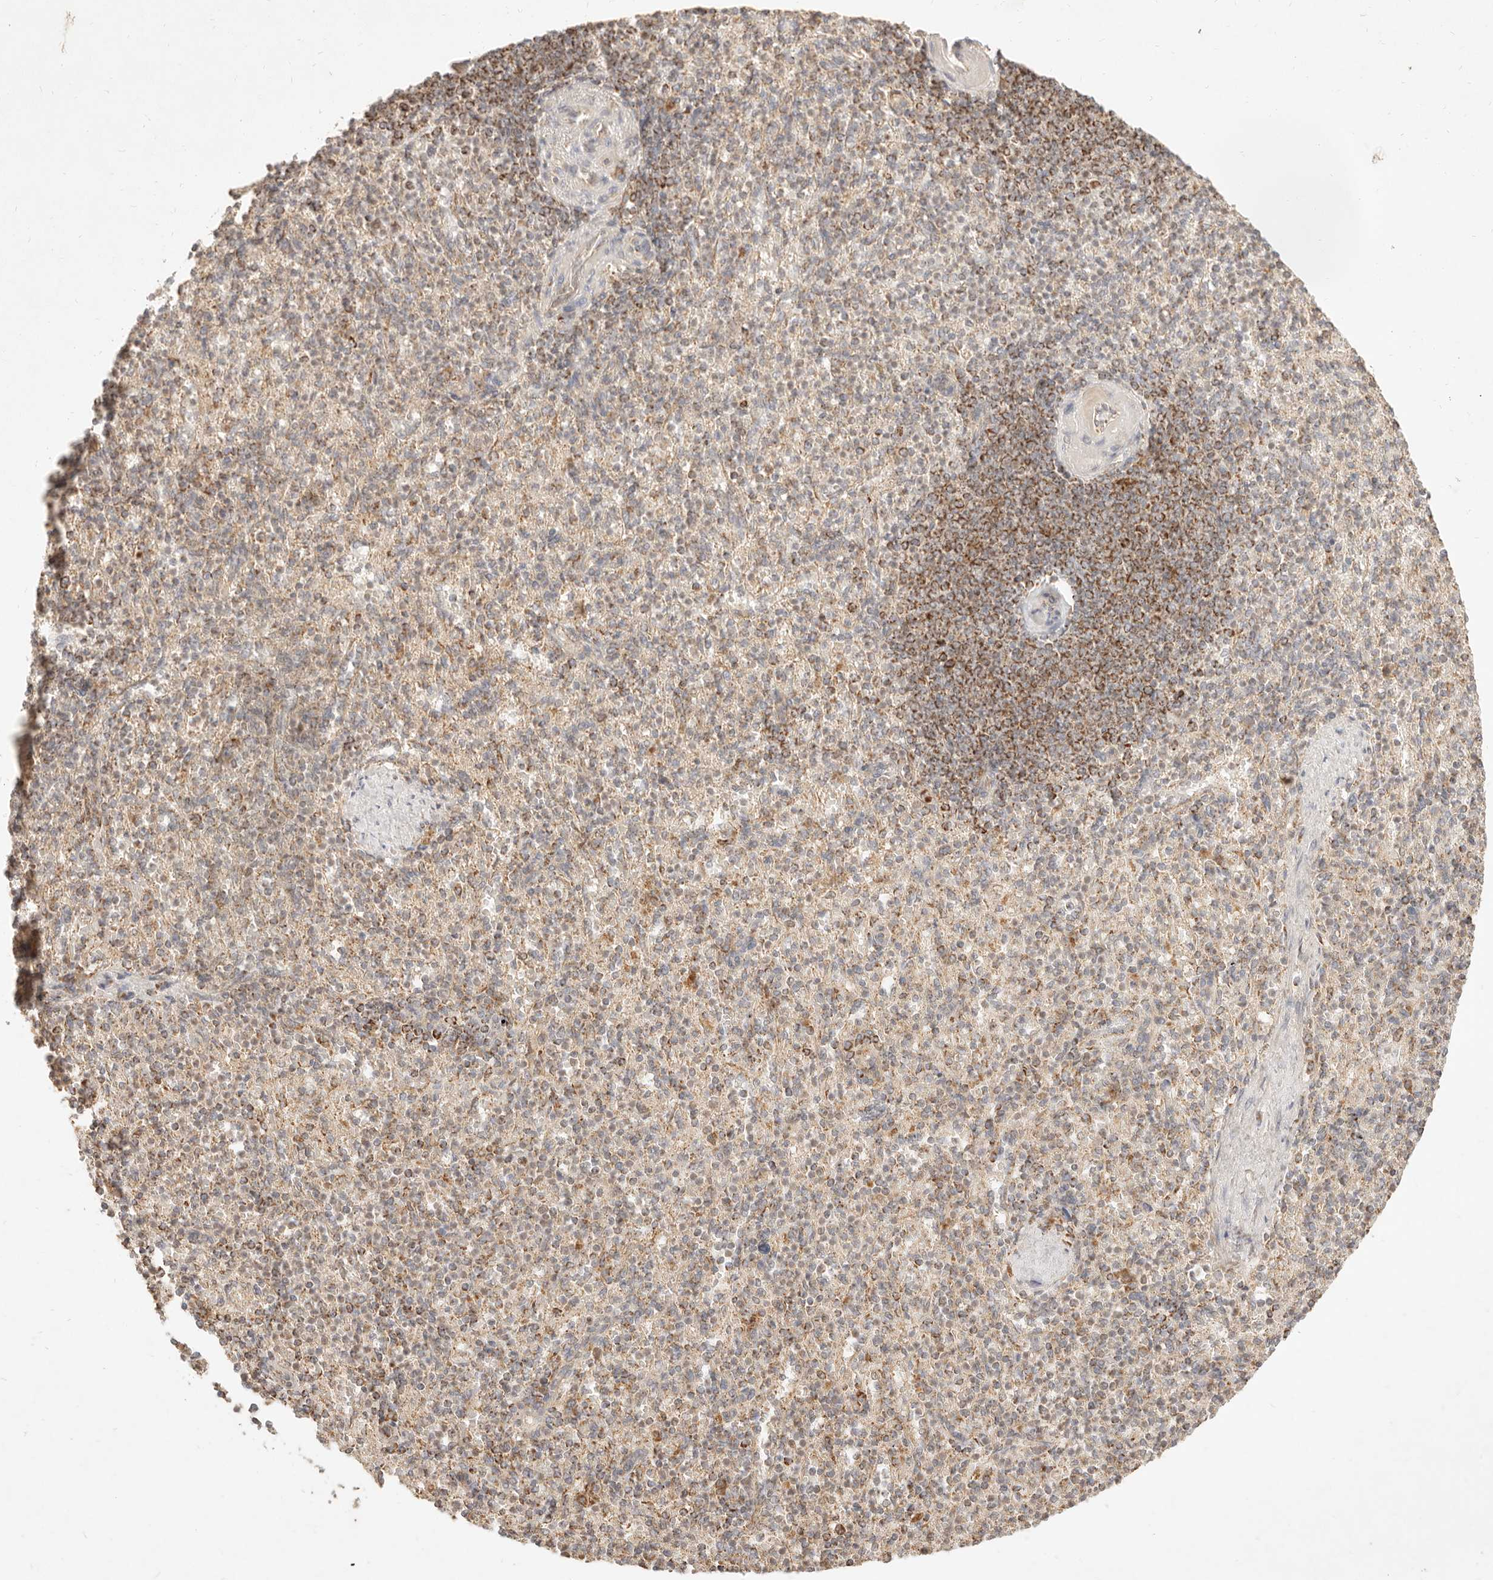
{"staining": {"intensity": "weak", "quantity": "25%-75%", "location": "cytoplasmic/membranous"}, "tissue": "spleen", "cell_type": "Cells in red pulp", "image_type": "normal", "snomed": [{"axis": "morphology", "description": "Normal tissue, NOS"}, {"axis": "topography", "description": "Spleen"}], "caption": "Cells in red pulp demonstrate low levels of weak cytoplasmic/membranous staining in about 25%-75% of cells in unremarkable human spleen. (brown staining indicates protein expression, while blue staining denotes nuclei).", "gene": "CPLANE2", "patient": {"sex": "female", "age": 74}}